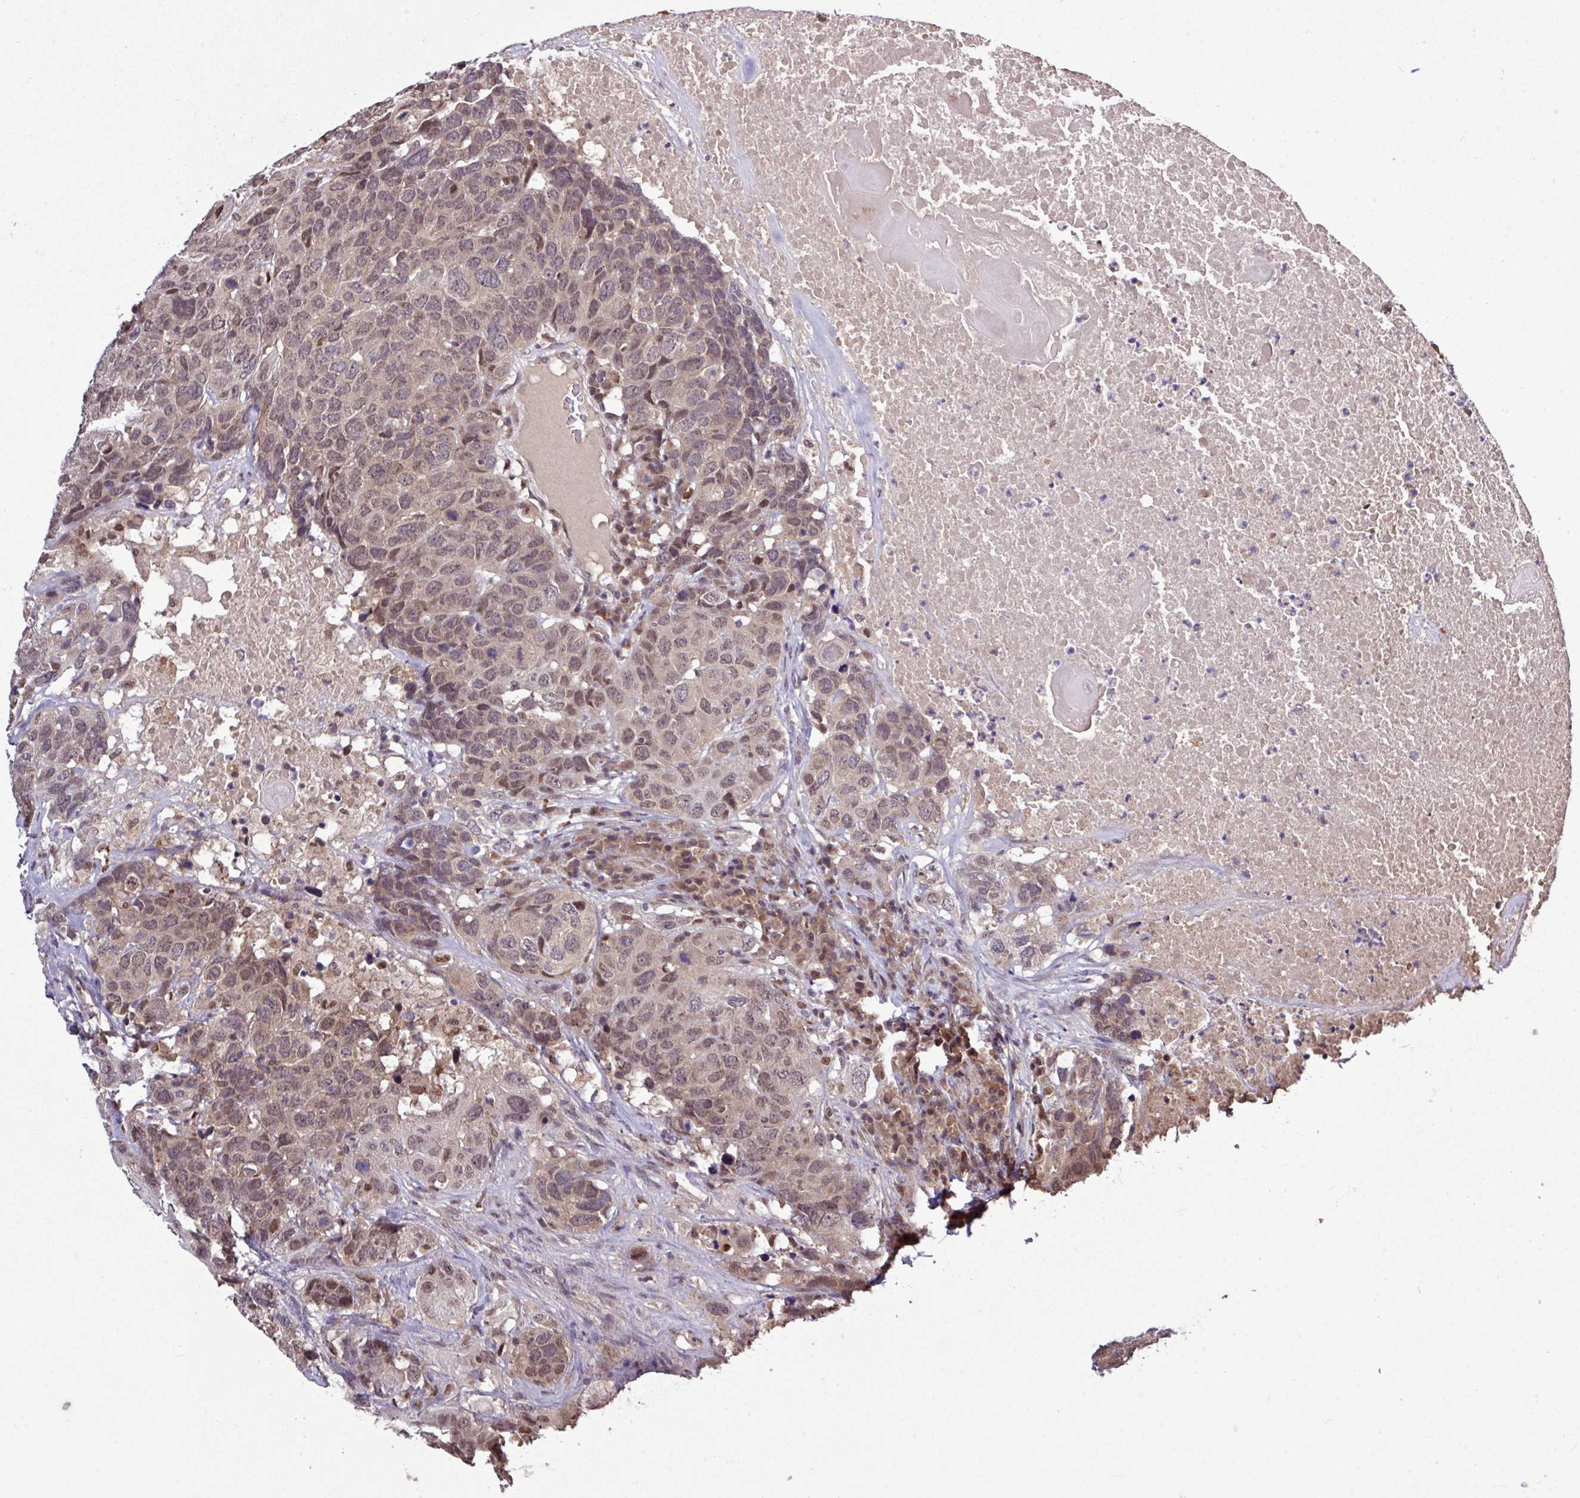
{"staining": {"intensity": "moderate", "quantity": ">75%", "location": "nuclear"}, "tissue": "head and neck cancer", "cell_type": "Tumor cells", "image_type": "cancer", "snomed": [{"axis": "morphology", "description": "Squamous cell carcinoma, NOS"}, {"axis": "topography", "description": "Head-Neck"}], "caption": "An immunohistochemistry (IHC) histopathology image of neoplastic tissue is shown. Protein staining in brown labels moderate nuclear positivity in head and neck cancer (squamous cell carcinoma) within tumor cells.", "gene": "SKIC2", "patient": {"sex": "male", "age": 66}}